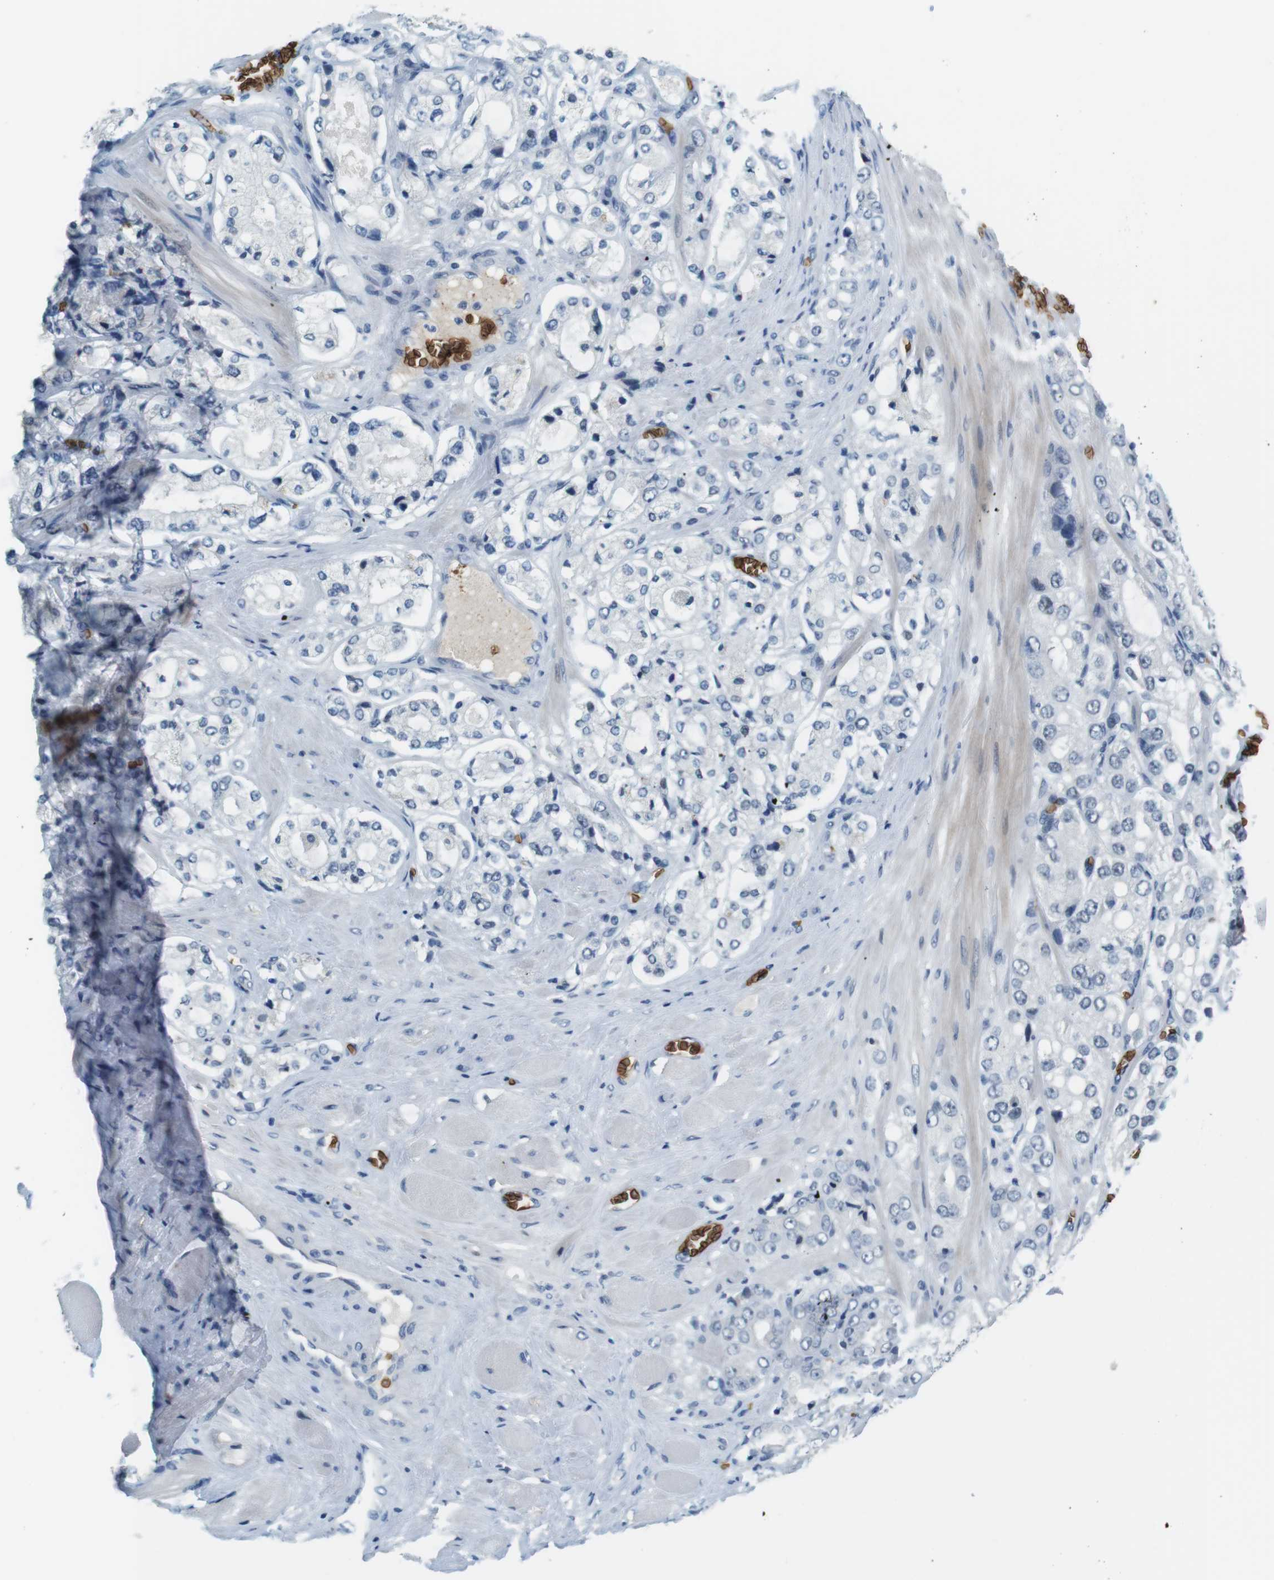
{"staining": {"intensity": "negative", "quantity": "none", "location": "none"}, "tissue": "prostate cancer", "cell_type": "Tumor cells", "image_type": "cancer", "snomed": [{"axis": "morphology", "description": "Adenocarcinoma, High grade"}, {"axis": "topography", "description": "Prostate"}], "caption": "There is no significant staining in tumor cells of high-grade adenocarcinoma (prostate).", "gene": "SLC4A1", "patient": {"sex": "male", "age": 65}}